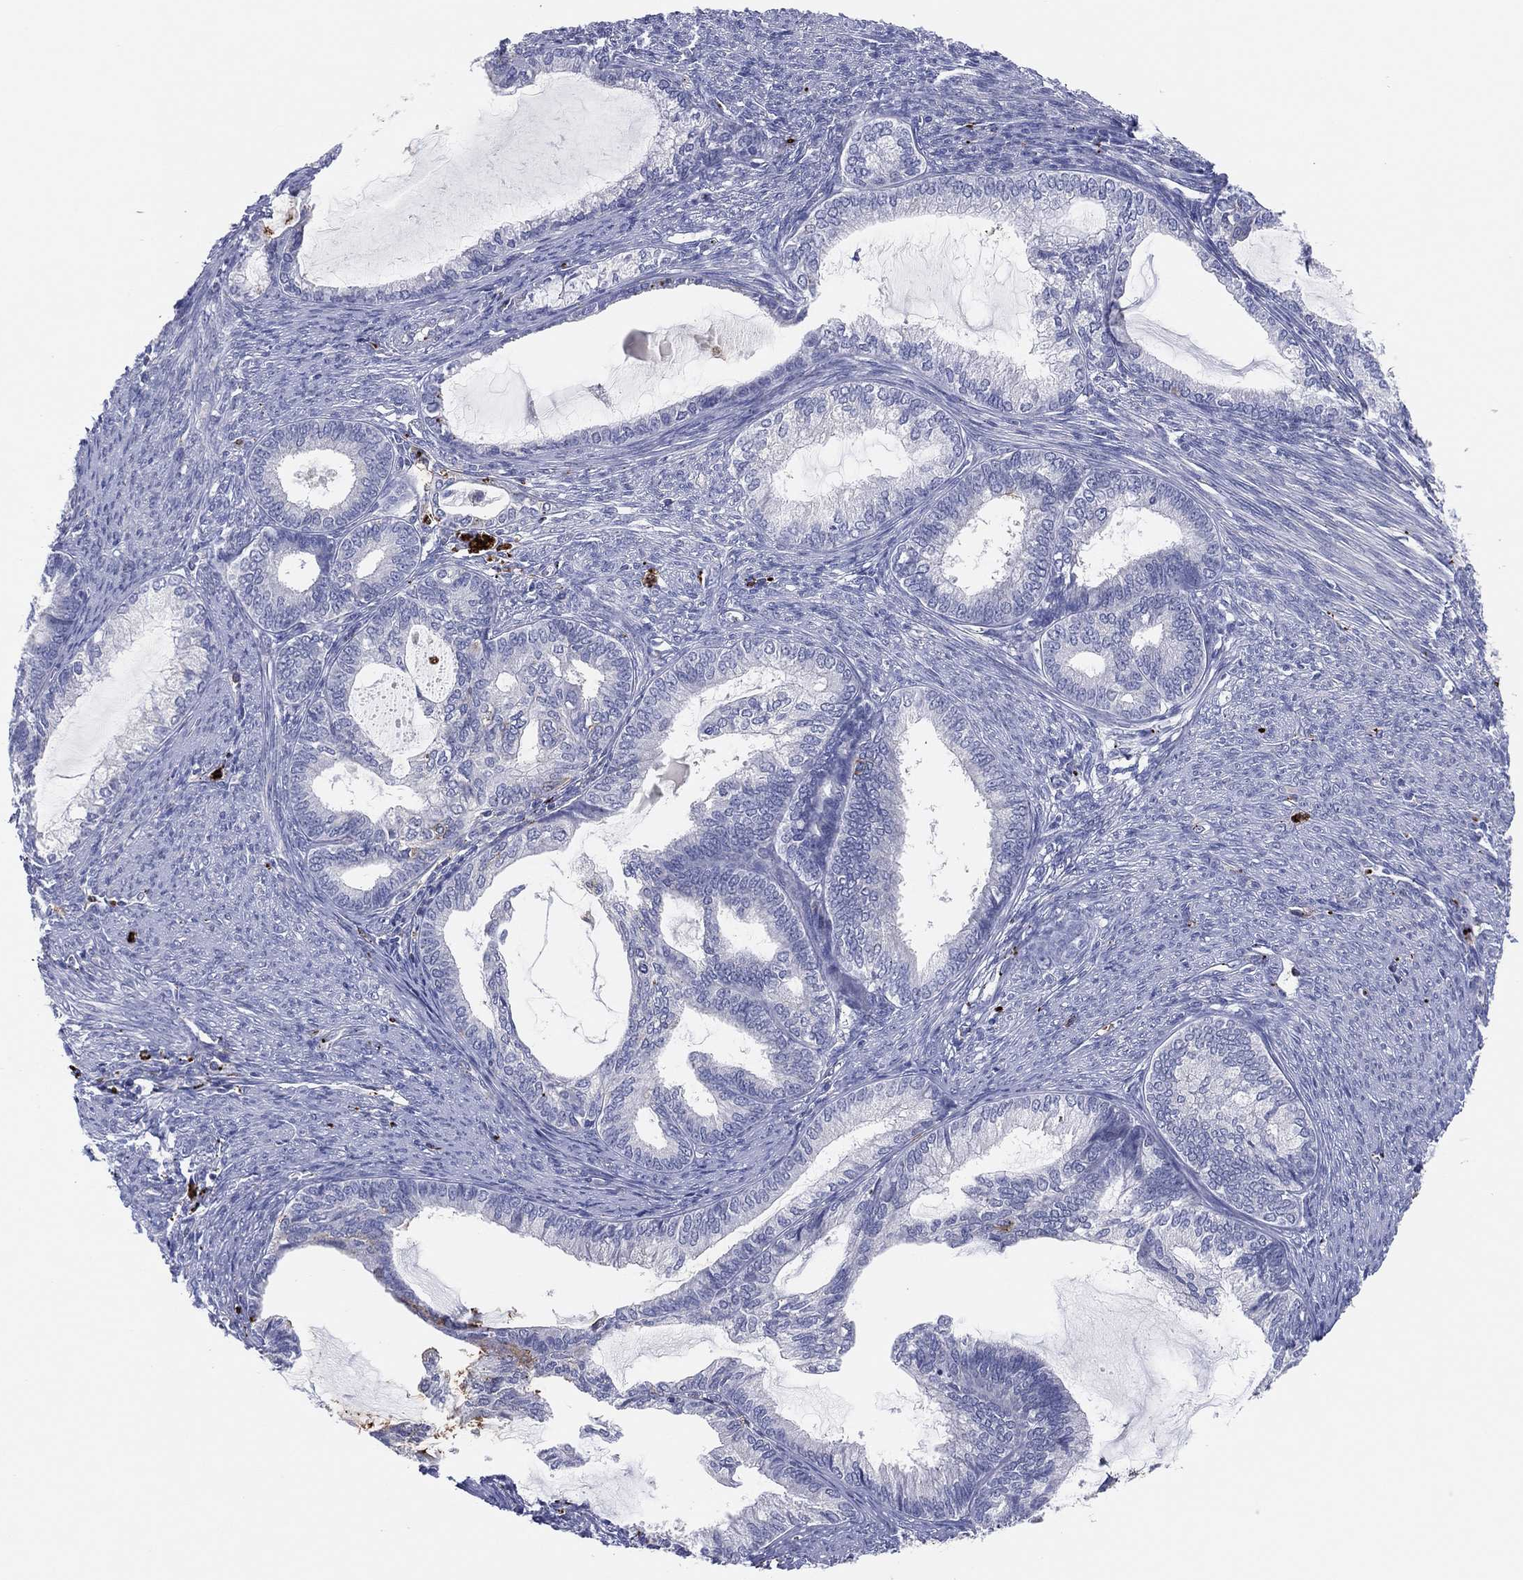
{"staining": {"intensity": "negative", "quantity": "none", "location": "none"}, "tissue": "endometrial cancer", "cell_type": "Tumor cells", "image_type": "cancer", "snomed": [{"axis": "morphology", "description": "Adenocarcinoma, NOS"}, {"axis": "topography", "description": "Endometrium"}], "caption": "A high-resolution image shows immunohistochemistry (IHC) staining of adenocarcinoma (endometrial), which displays no significant staining in tumor cells.", "gene": "PLAC8", "patient": {"sex": "female", "age": 86}}